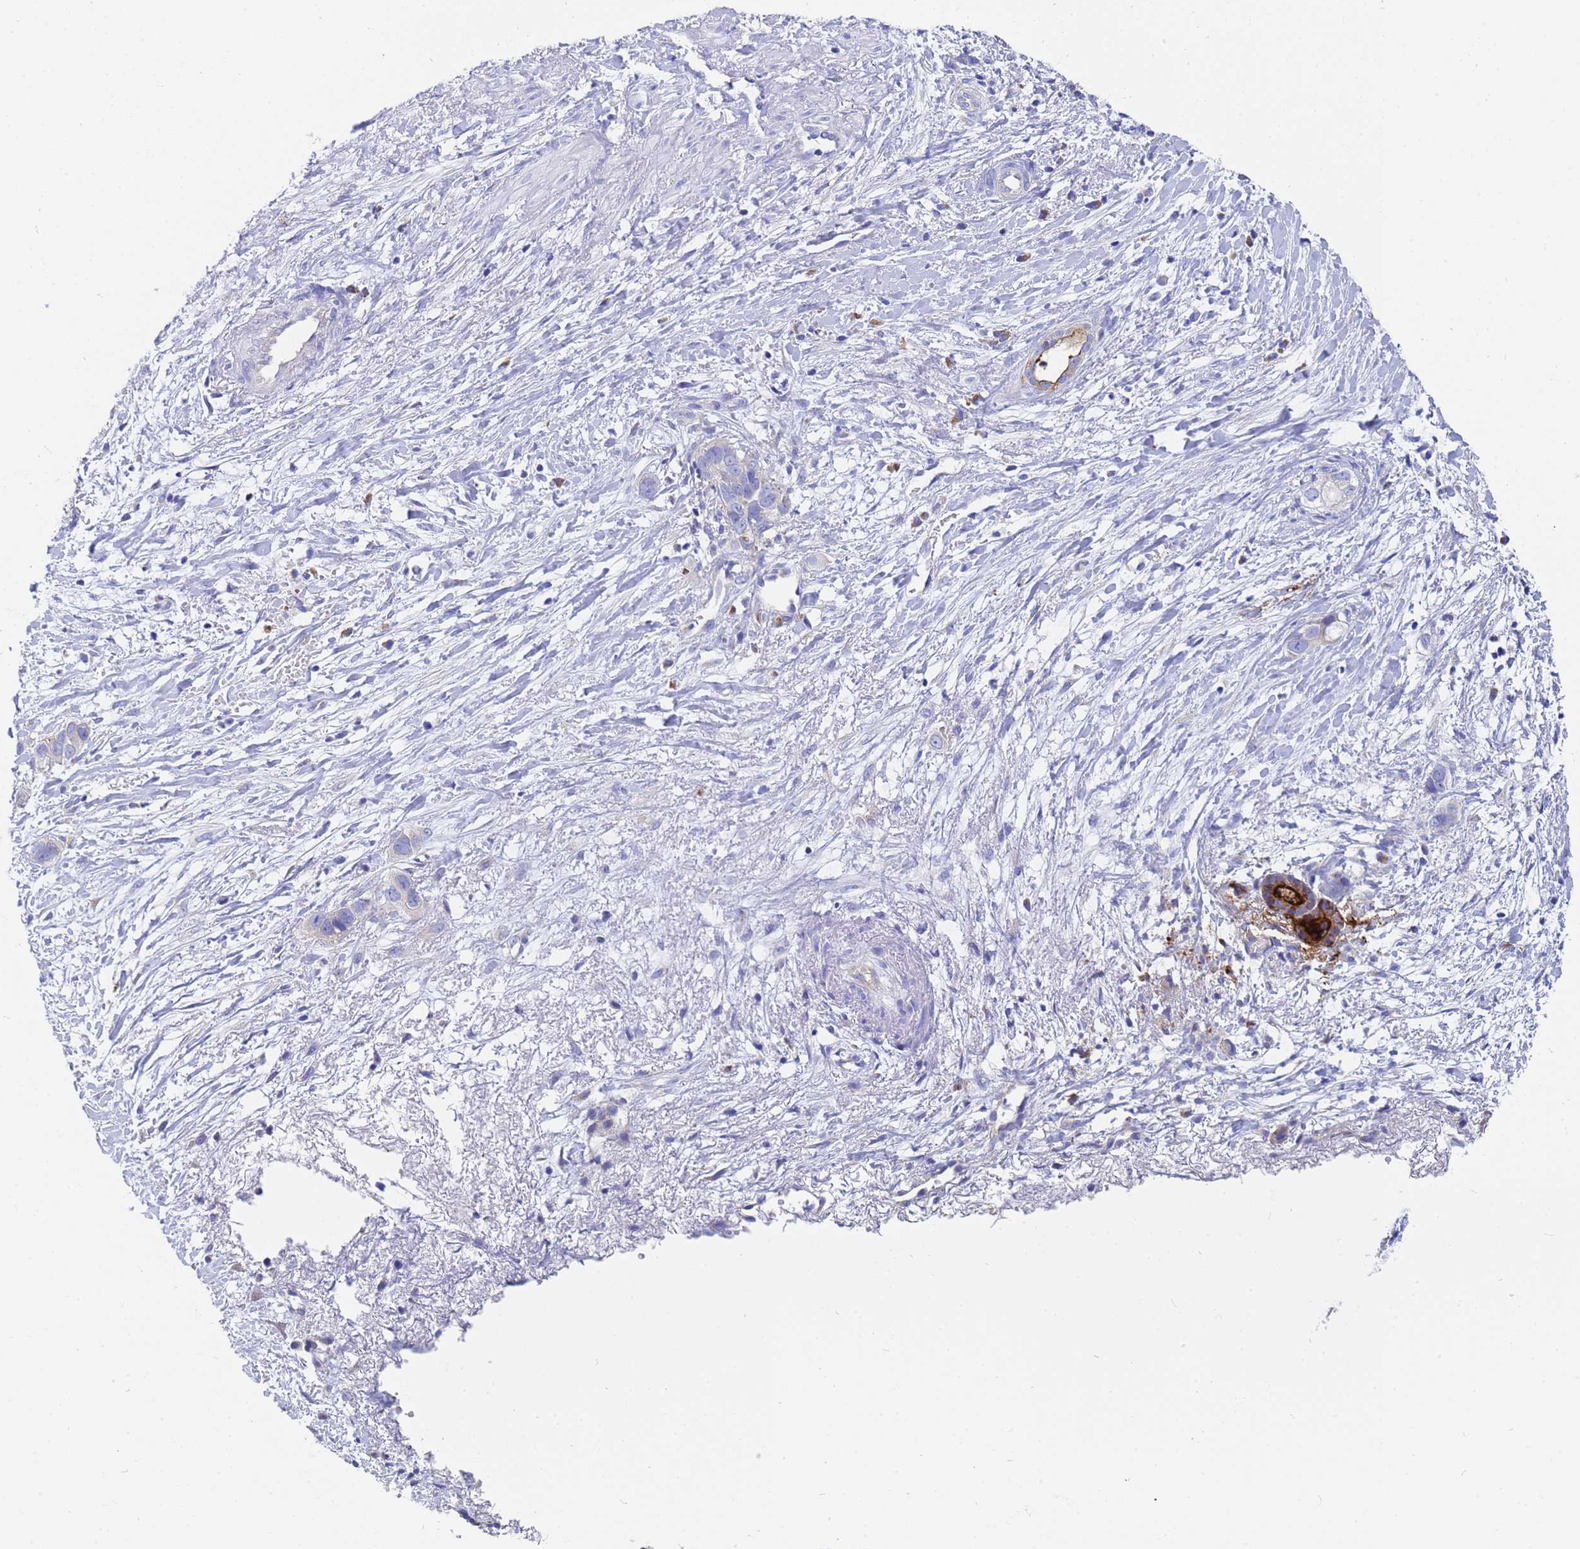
{"staining": {"intensity": "negative", "quantity": "none", "location": "none"}, "tissue": "liver cancer", "cell_type": "Tumor cells", "image_type": "cancer", "snomed": [{"axis": "morphology", "description": "Cholangiocarcinoma"}, {"axis": "topography", "description": "Liver"}], "caption": "Protein analysis of cholangiocarcinoma (liver) exhibits no significant expression in tumor cells.", "gene": "TM4SF4", "patient": {"sex": "female", "age": 79}}